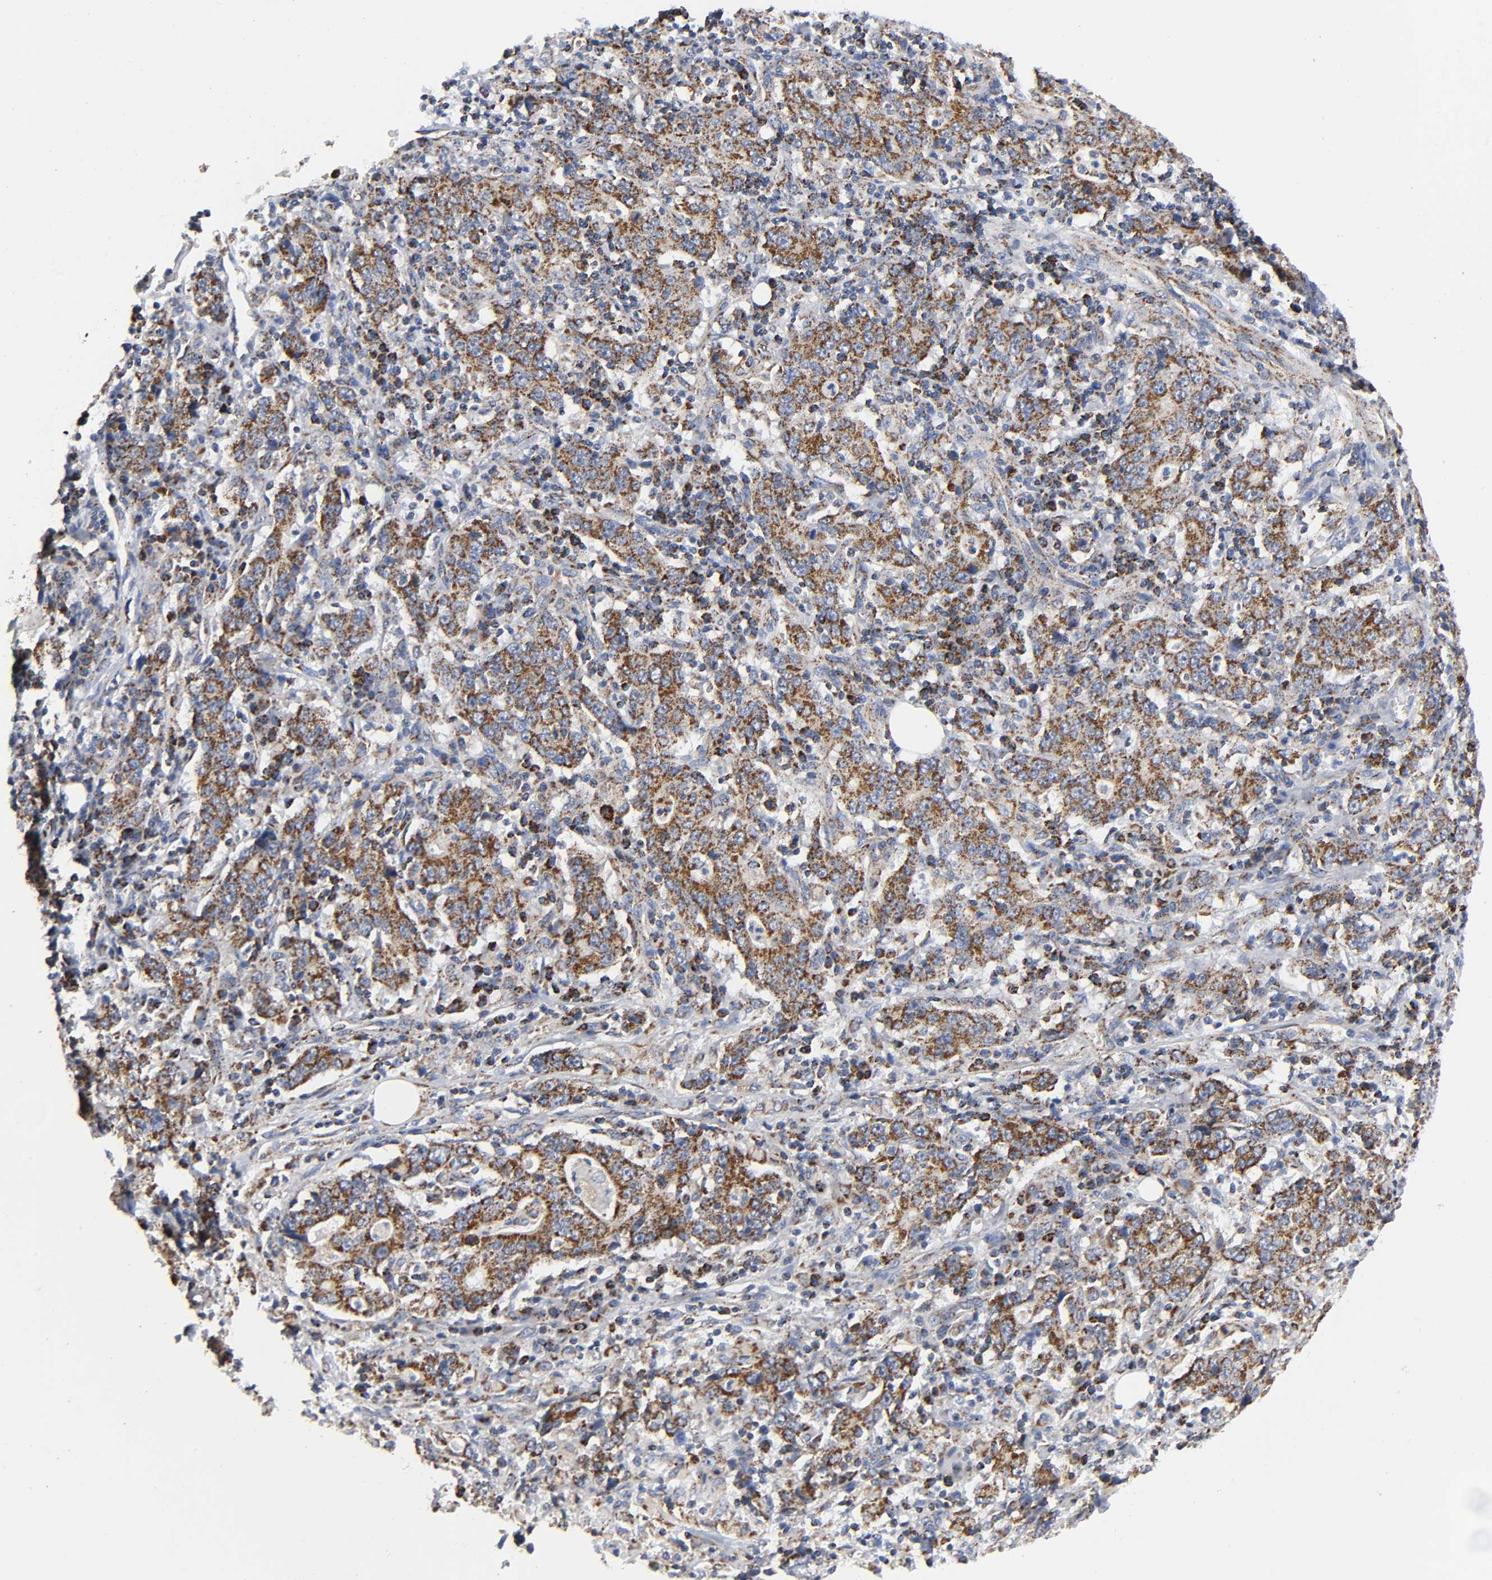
{"staining": {"intensity": "strong", "quantity": ">75%", "location": "cytoplasmic/membranous"}, "tissue": "stomach cancer", "cell_type": "Tumor cells", "image_type": "cancer", "snomed": [{"axis": "morphology", "description": "Normal tissue, NOS"}, {"axis": "morphology", "description": "Adenocarcinoma, NOS"}, {"axis": "topography", "description": "Stomach, upper"}, {"axis": "topography", "description": "Stomach"}], "caption": "An immunohistochemistry (IHC) photomicrograph of neoplastic tissue is shown. Protein staining in brown shows strong cytoplasmic/membranous positivity in stomach cancer within tumor cells.", "gene": "AOPEP", "patient": {"sex": "male", "age": 59}}